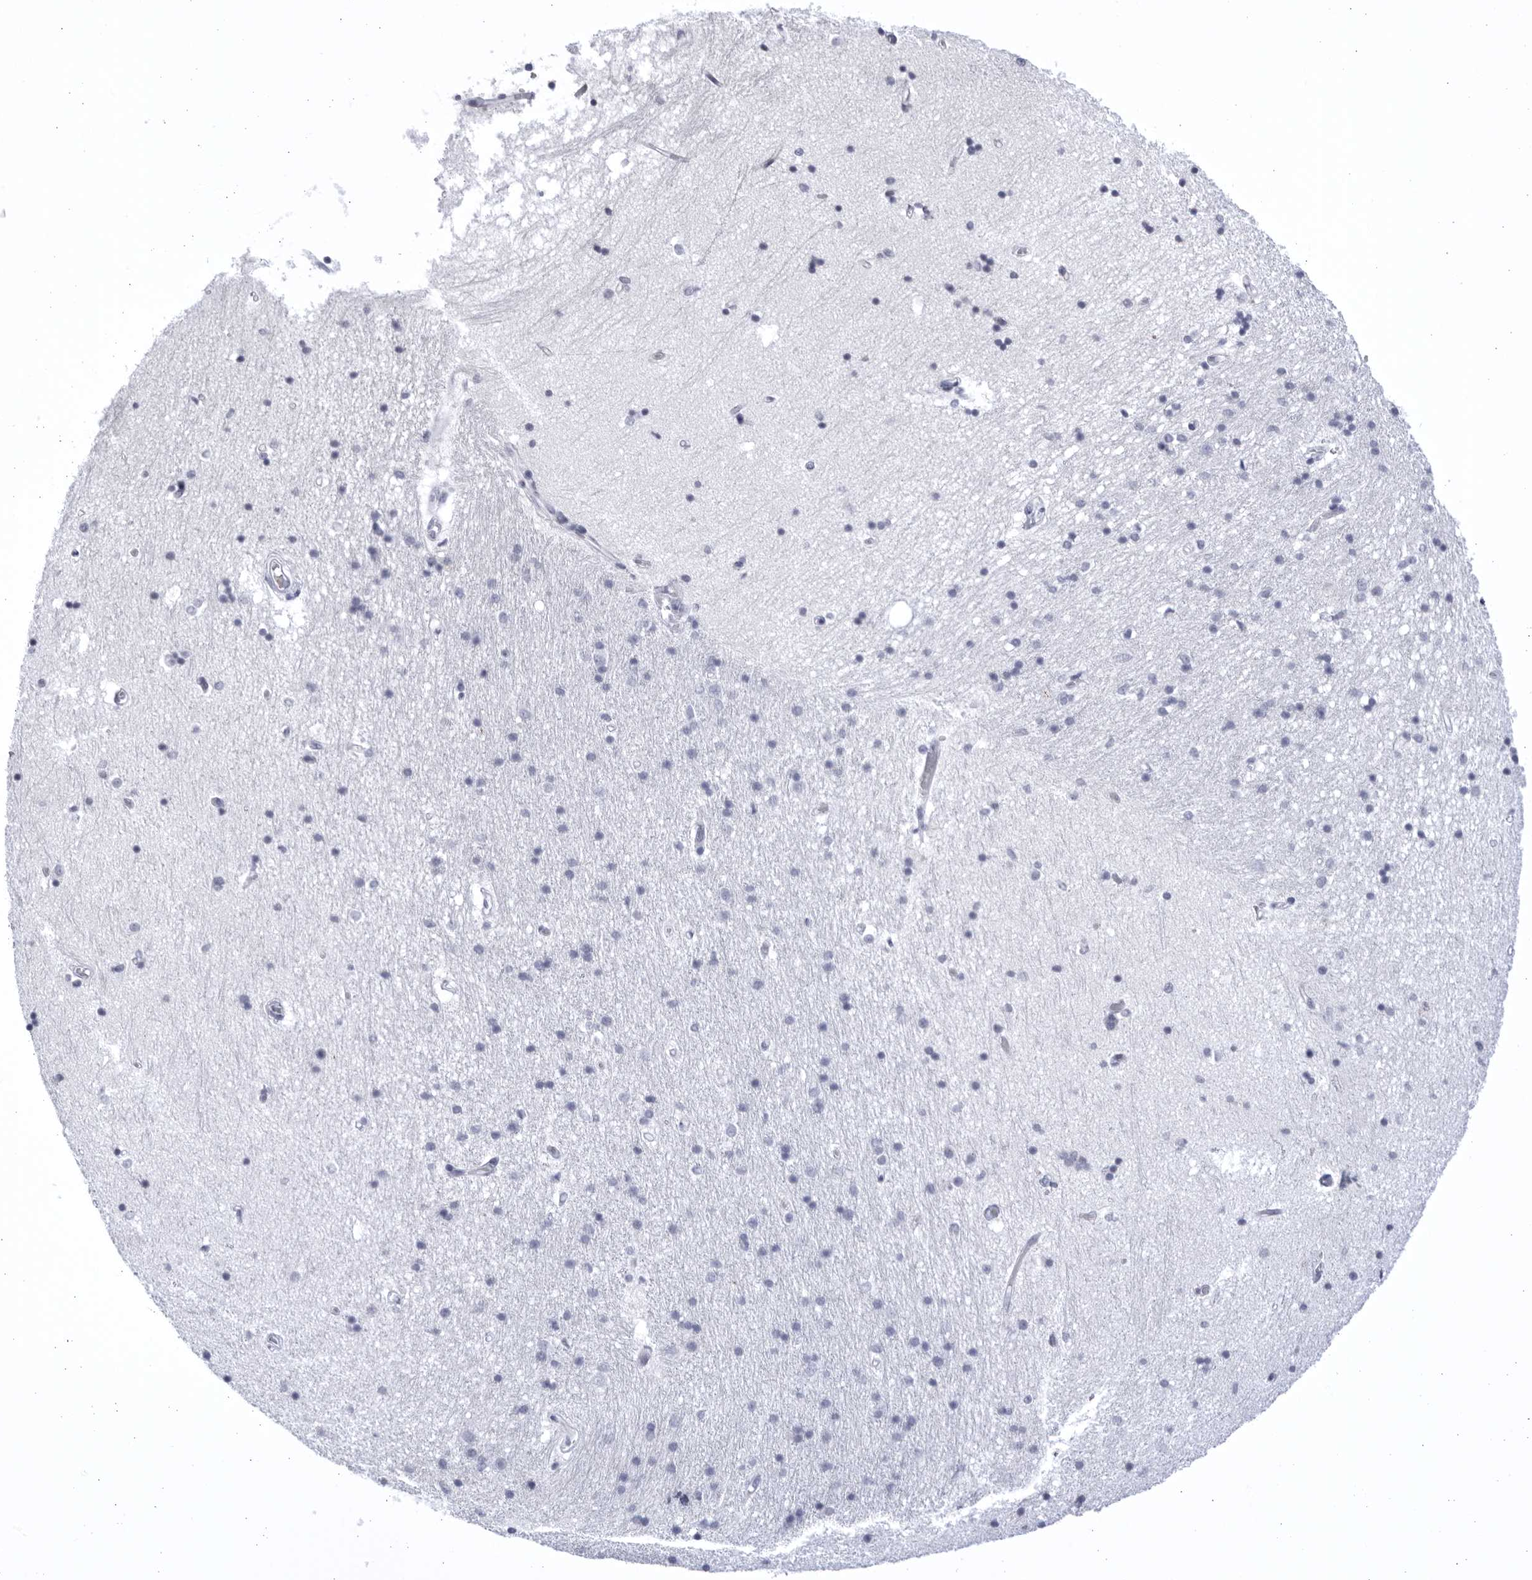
{"staining": {"intensity": "negative", "quantity": "none", "location": "none"}, "tissue": "hippocampus", "cell_type": "Glial cells", "image_type": "normal", "snomed": [{"axis": "morphology", "description": "Normal tissue, NOS"}, {"axis": "topography", "description": "Hippocampus"}], "caption": "High magnification brightfield microscopy of unremarkable hippocampus stained with DAB (3,3'-diaminobenzidine) (brown) and counterstained with hematoxylin (blue): glial cells show no significant staining. (DAB (3,3'-diaminobenzidine) immunohistochemistry with hematoxylin counter stain).", "gene": "CCDC181", "patient": {"sex": "male", "age": 45}}